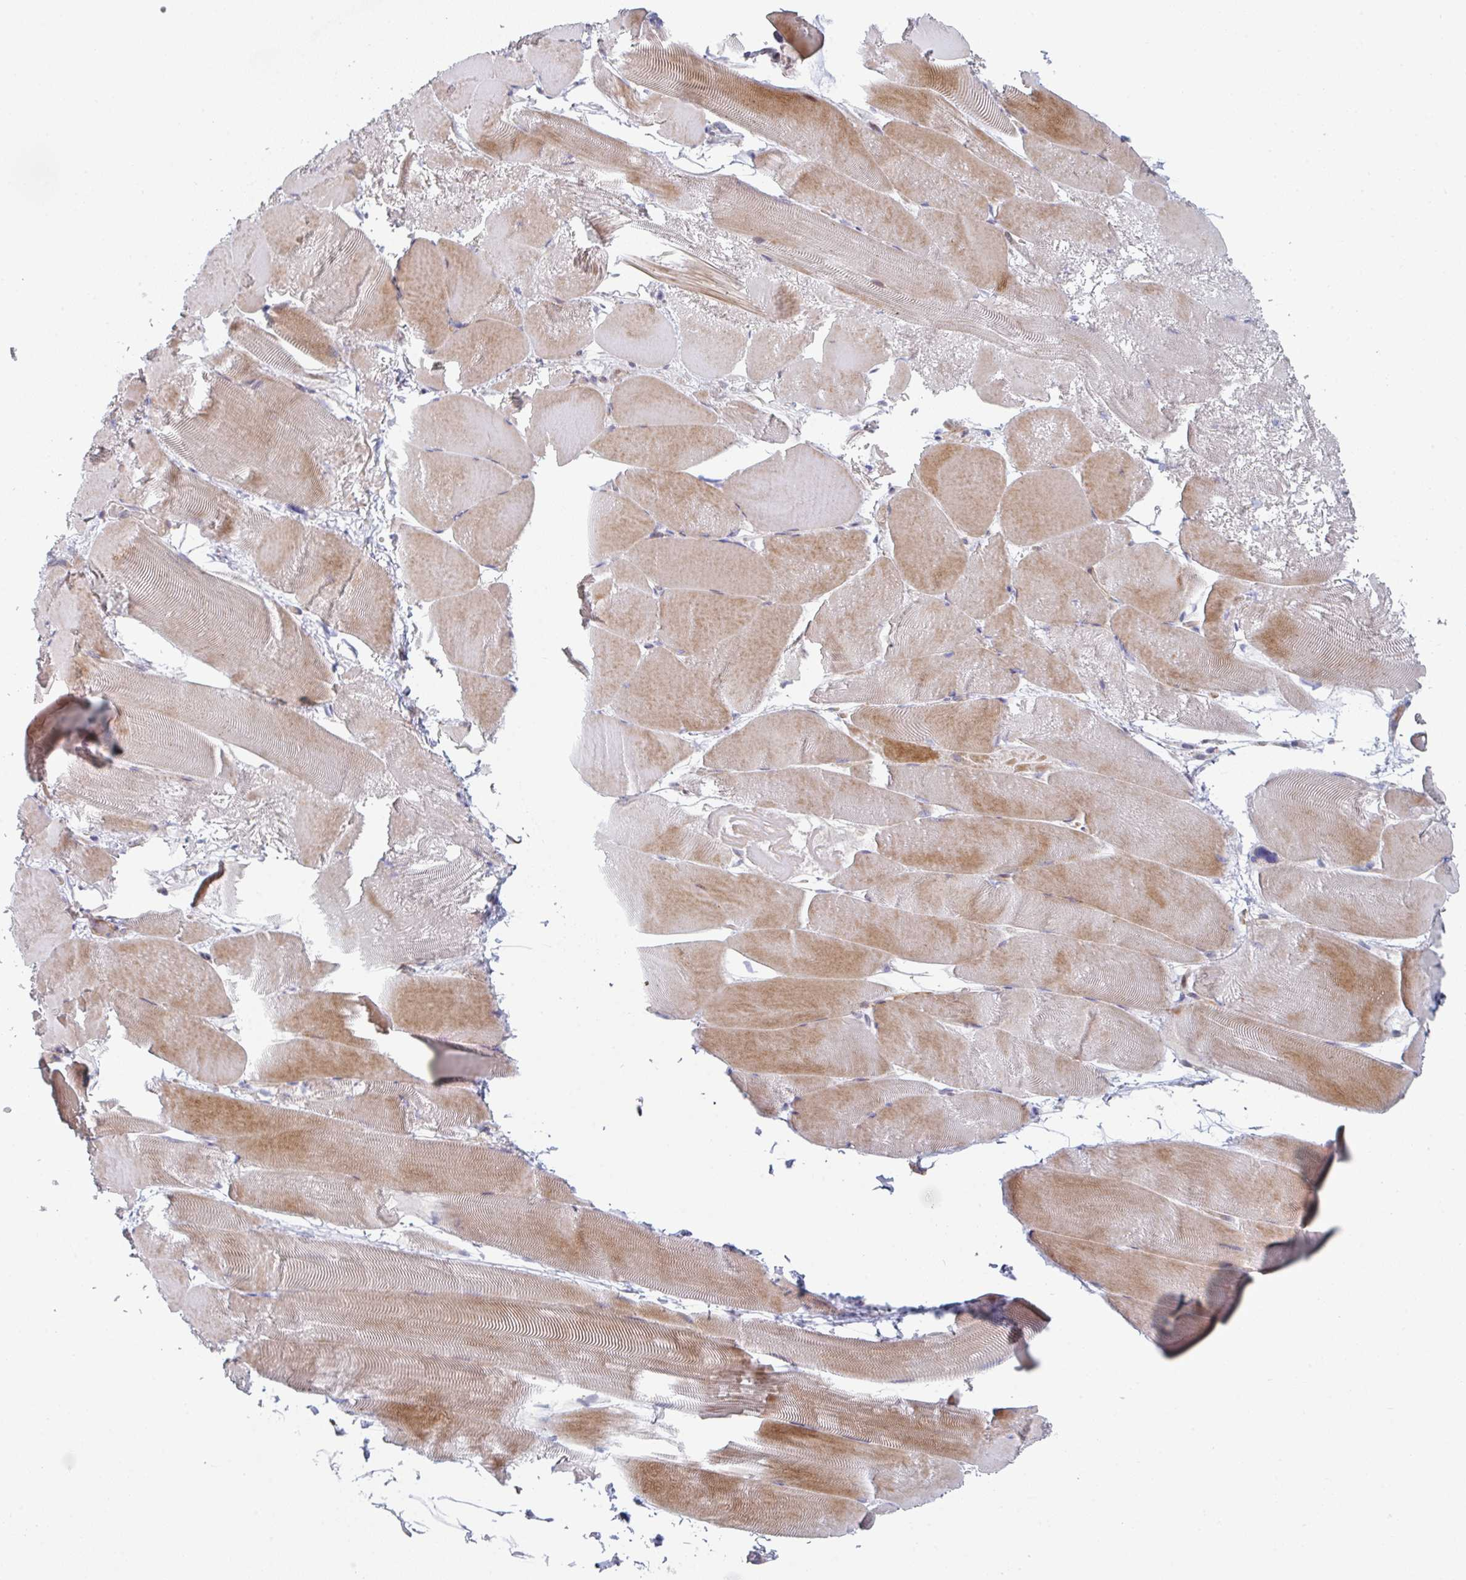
{"staining": {"intensity": "moderate", "quantity": ">75%", "location": "cytoplasmic/membranous"}, "tissue": "skeletal muscle", "cell_type": "Myocytes", "image_type": "normal", "snomed": [{"axis": "morphology", "description": "Normal tissue, NOS"}, {"axis": "topography", "description": "Skeletal muscle"}], "caption": "IHC photomicrograph of normal human skeletal muscle stained for a protein (brown), which reveals medium levels of moderate cytoplasmic/membranous staining in about >75% of myocytes.", "gene": "ZNF644", "patient": {"sex": "female", "age": 64}}